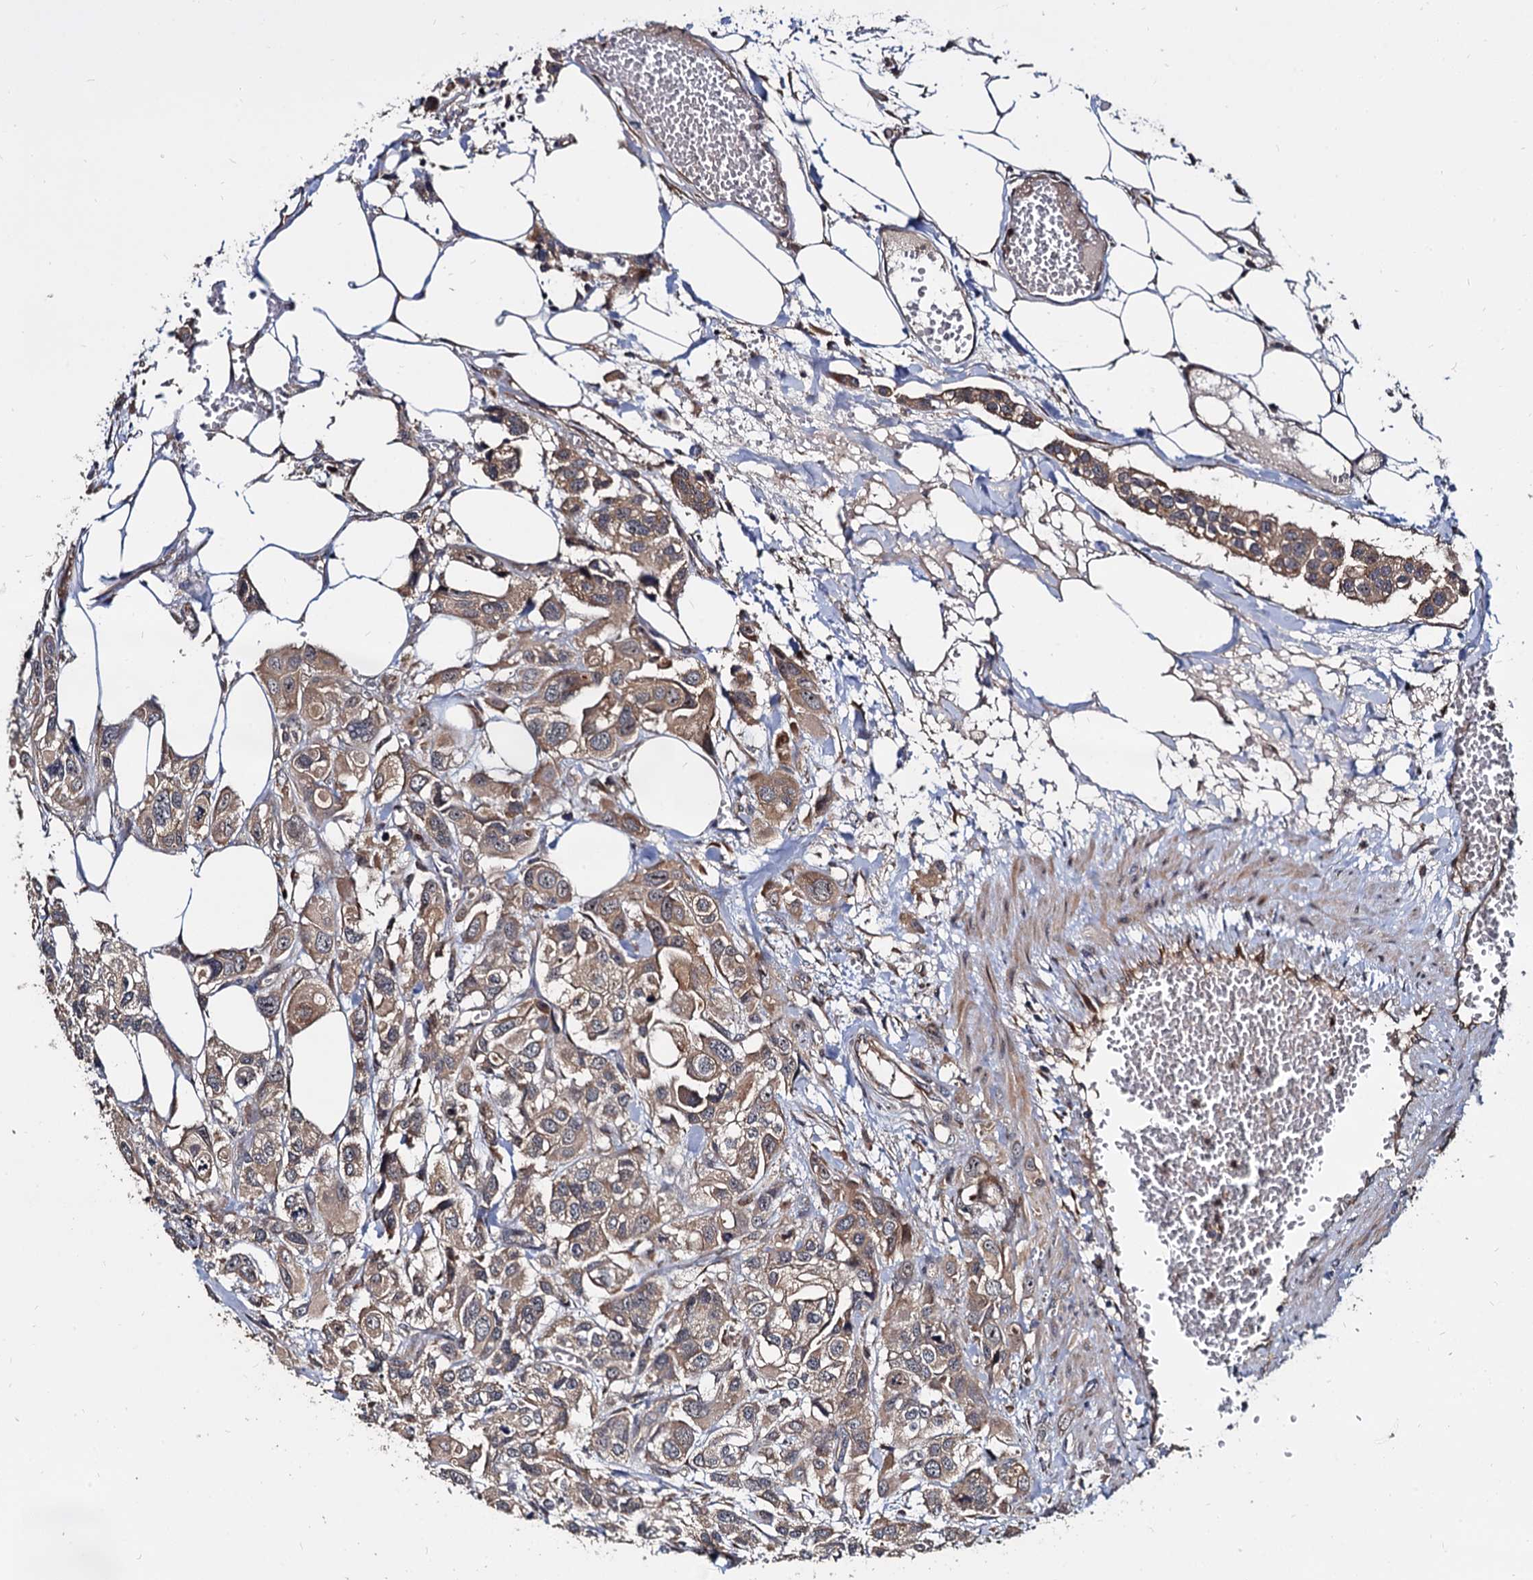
{"staining": {"intensity": "moderate", "quantity": "25%-75%", "location": "cytoplasmic/membranous"}, "tissue": "urothelial cancer", "cell_type": "Tumor cells", "image_type": "cancer", "snomed": [{"axis": "morphology", "description": "Urothelial carcinoma, High grade"}, {"axis": "topography", "description": "Urinary bladder"}], "caption": "There is medium levels of moderate cytoplasmic/membranous expression in tumor cells of urothelial carcinoma (high-grade), as demonstrated by immunohistochemical staining (brown color).", "gene": "WWC3", "patient": {"sex": "male", "age": 67}}